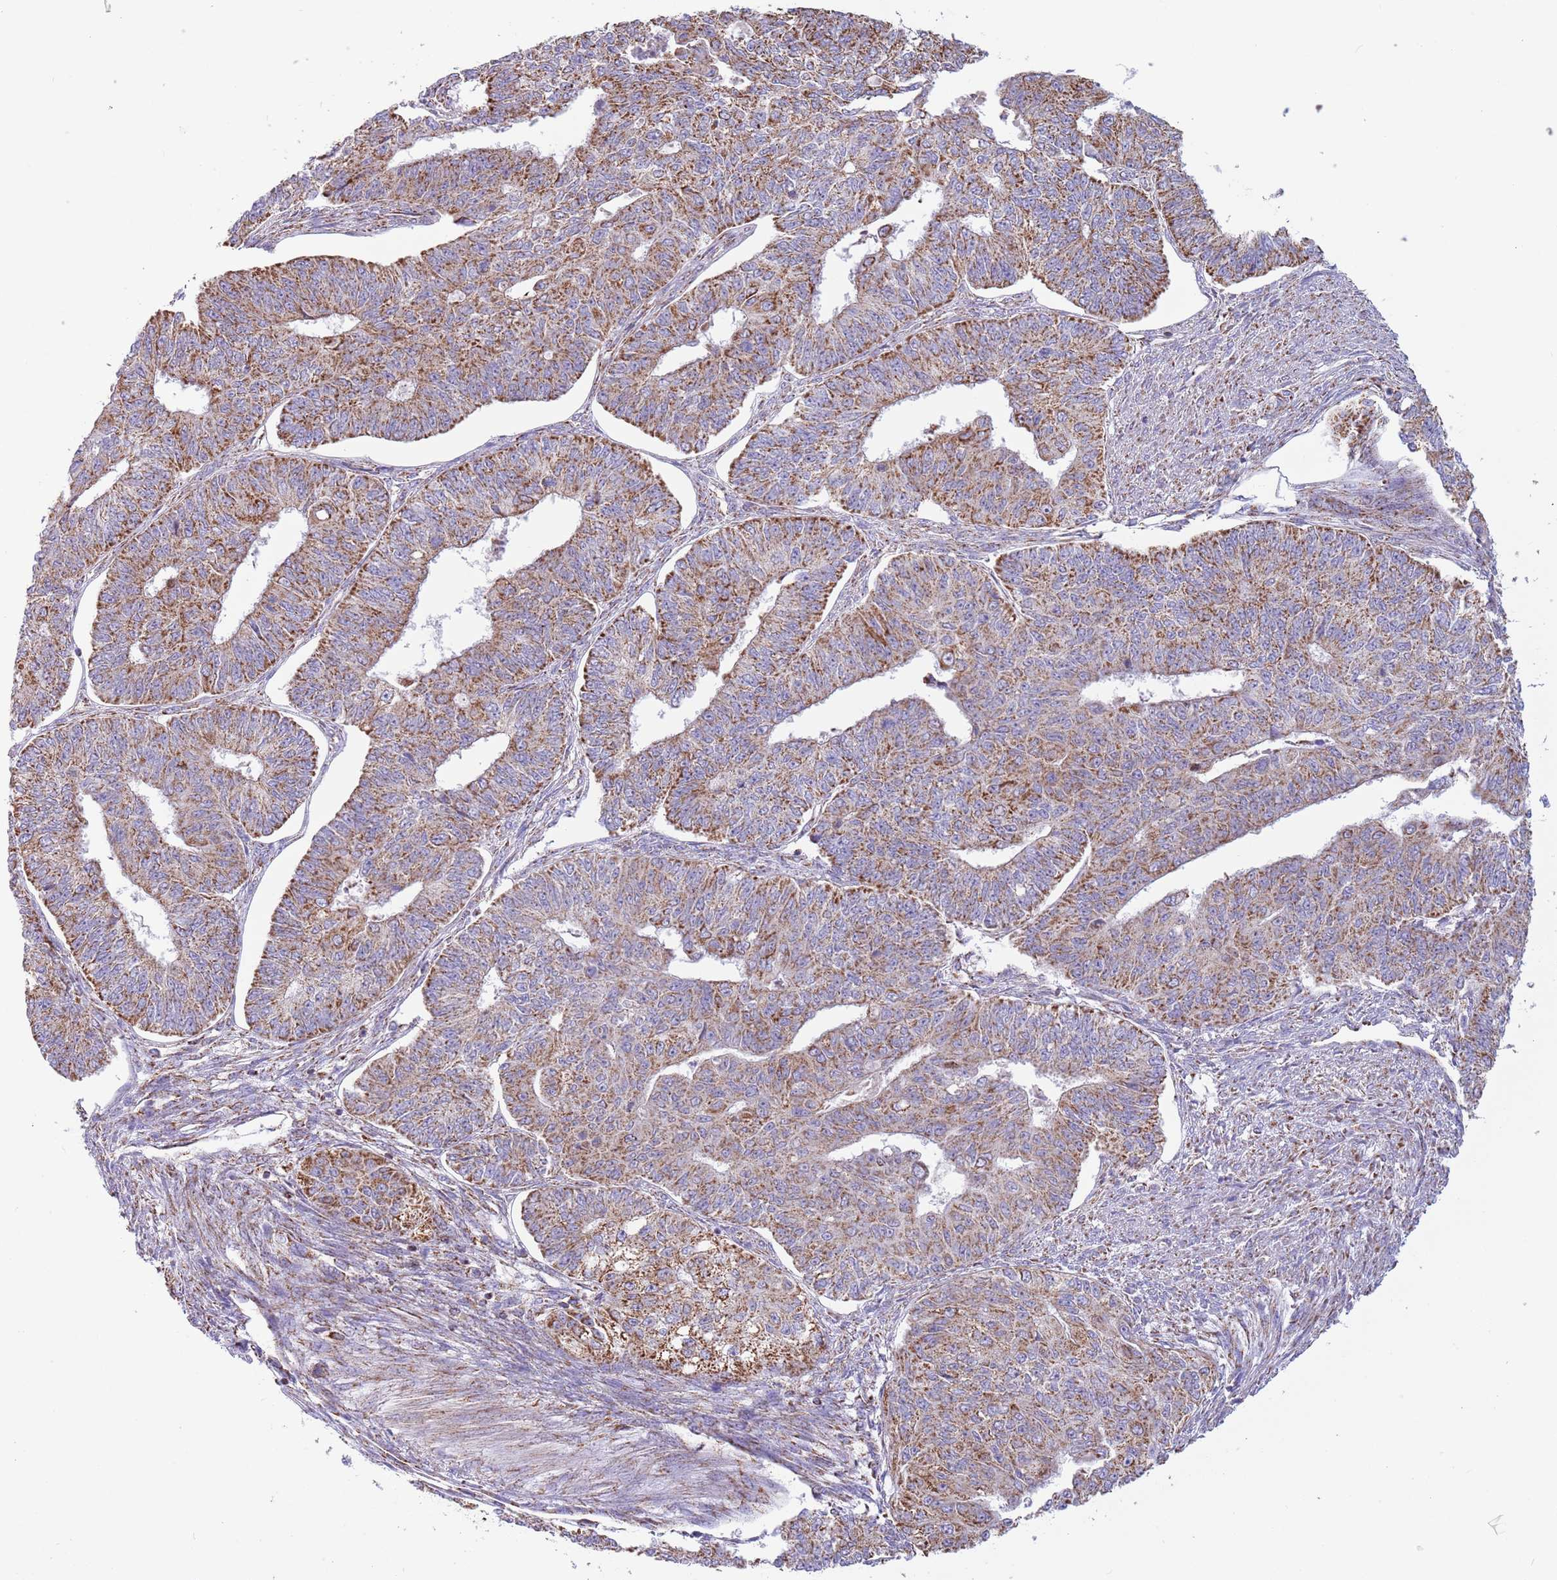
{"staining": {"intensity": "moderate", "quantity": ">75%", "location": "cytoplasmic/membranous"}, "tissue": "endometrial cancer", "cell_type": "Tumor cells", "image_type": "cancer", "snomed": [{"axis": "morphology", "description": "Adenocarcinoma, NOS"}, {"axis": "topography", "description": "Endometrium"}], "caption": "Adenocarcinoma (endometrial) stained for a protein (brown) exhibits moderate cytoplasmic/membranous positive expression in approximately >75% of tumor cells.", "gene": "LHX6", "patient": {"sex": "female", "age": 32}}